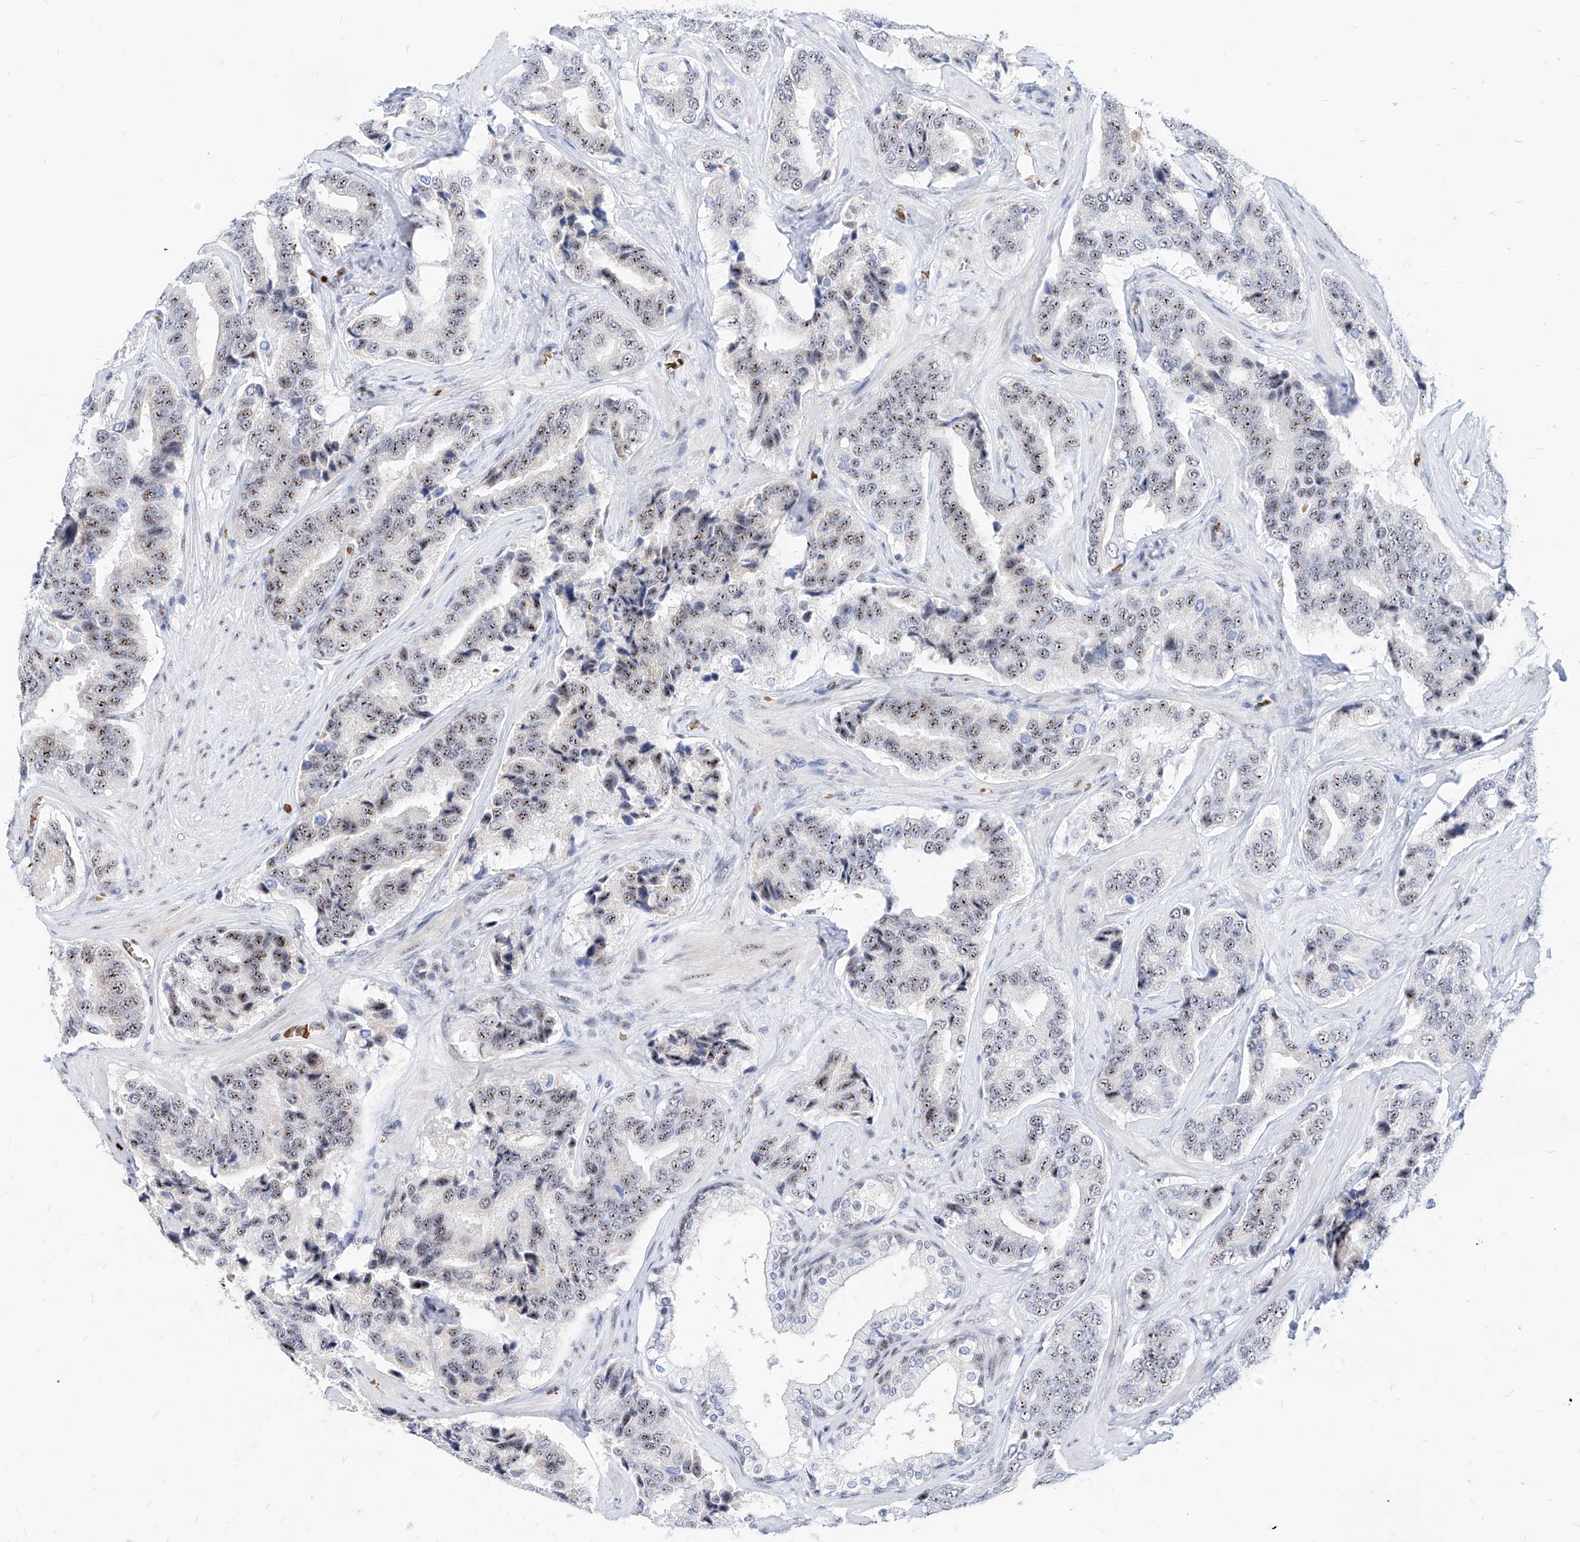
{"staining": {"intensity": "weak", "quantity": ">75%", "location": "nuclear"}, "tissue": "prostate cancer", "cell_type": "Tumor cells", "image_type": "cancer", "snomed": [{"axis": "morphology", "description": "Adenocarcinoma, High grade"}, {"axis": "topography", "description": "Prostate"}], "caption": "Protein staining displays weak nuclear staining in approximately >75% of tumor cells in prostate cancer. Immunohistochemistry (ihc) stains the protein of interest in brown and the nuclei are stained blue.", "gene": "ZFP42", "patient": {"sex": "male", "age": 60}}